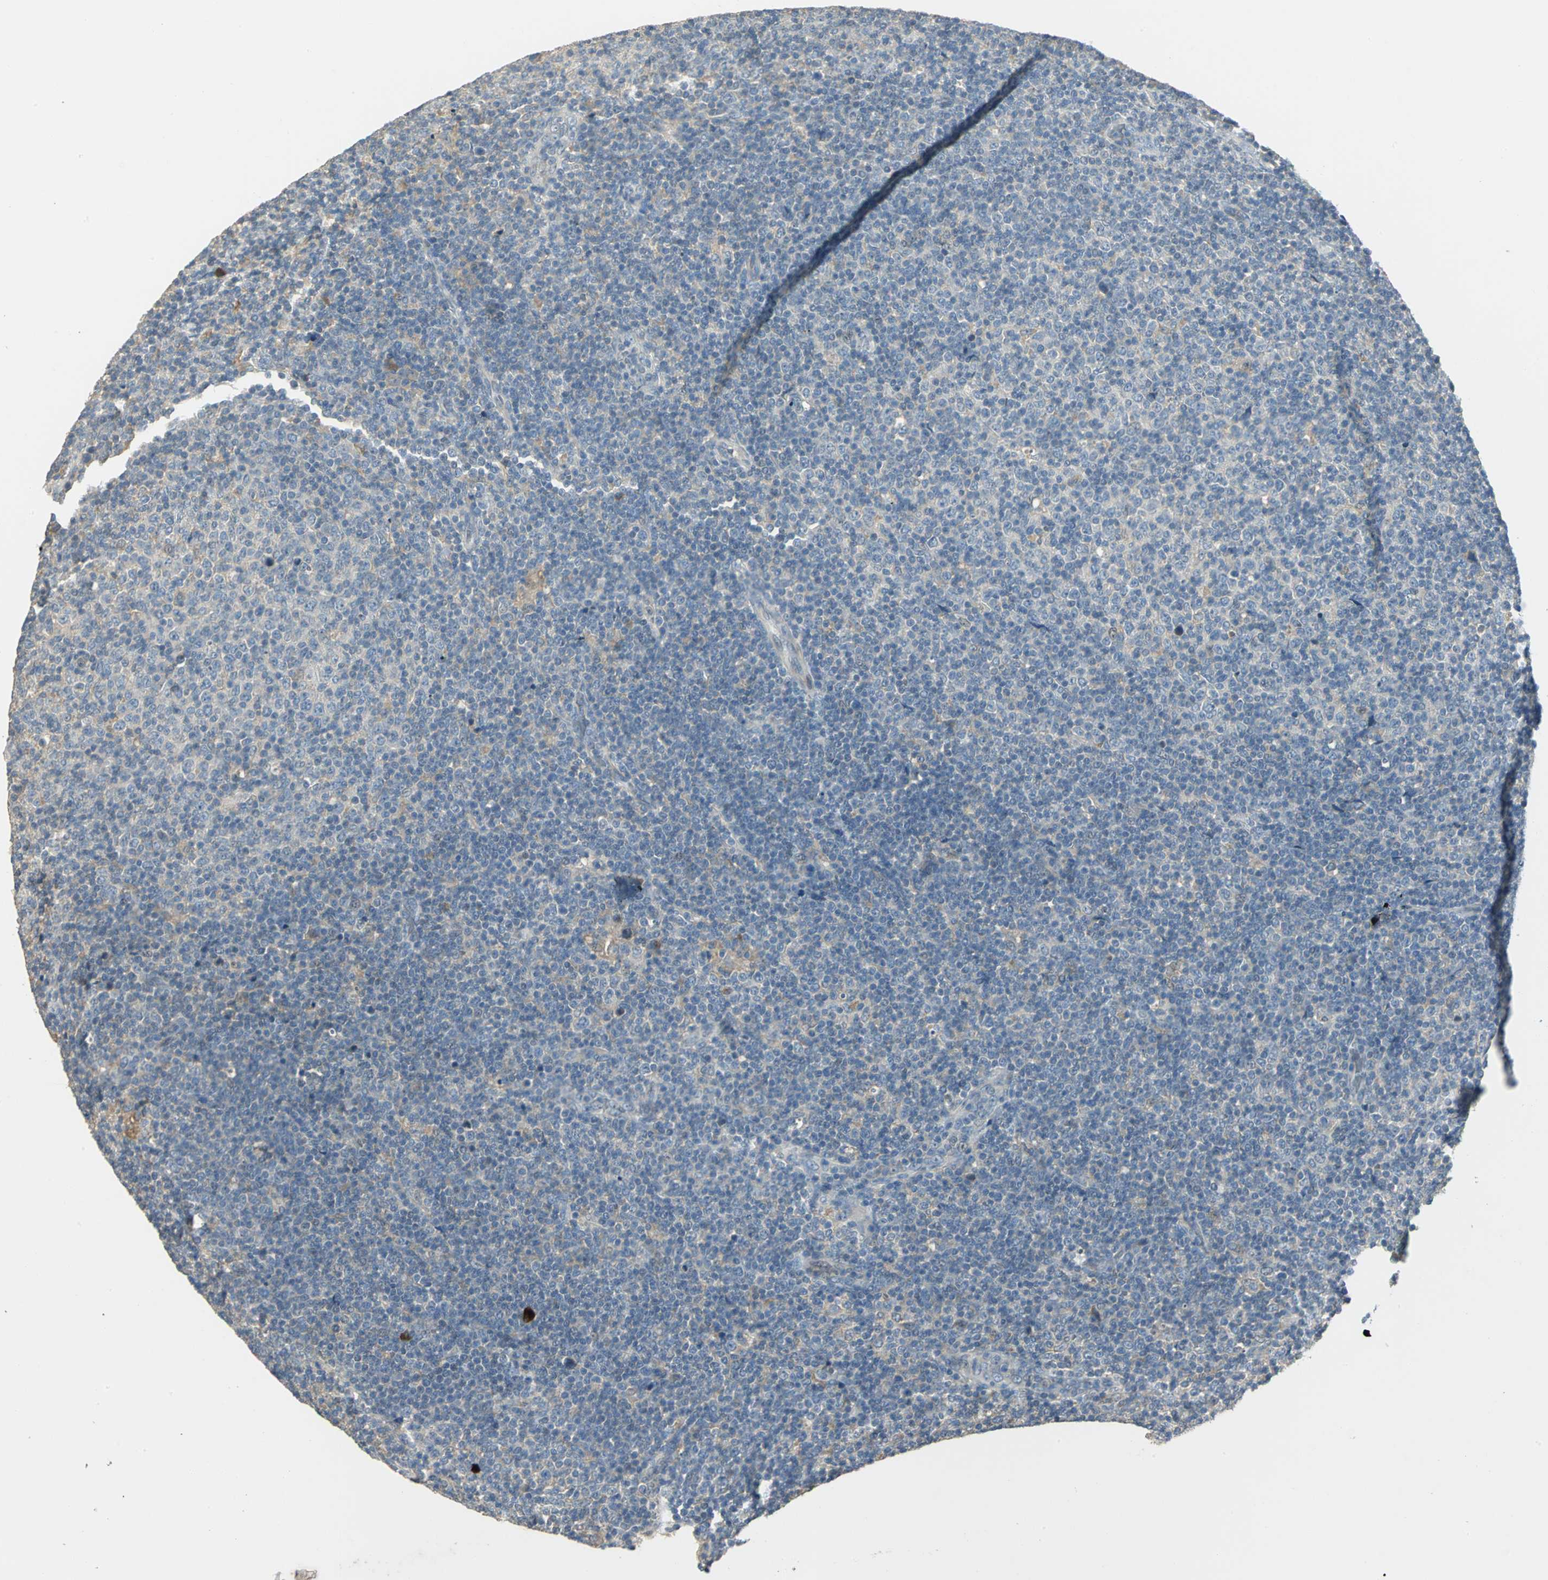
{"staining": {"intensity": "negative", "quantity": "none", "location": "none"}, "tissue": "lymphoma", "cell_type": "Tumor cells", "image_type": "cancer", "snomed": [{"axis": "morphology", "description": "Malignant lymphoma, non-Hodgkin's type, Low grade"}, {"axis": "topography", "description": "Lymph node"}], "caption": "Immunohistochemistry histopathology image of neoplastic tissue: human lymphoma stained with DAB reveals no significant protein positivity in tumor cells.", "gene": "PROC", "patient": {"sex": "male", "age": 70}}